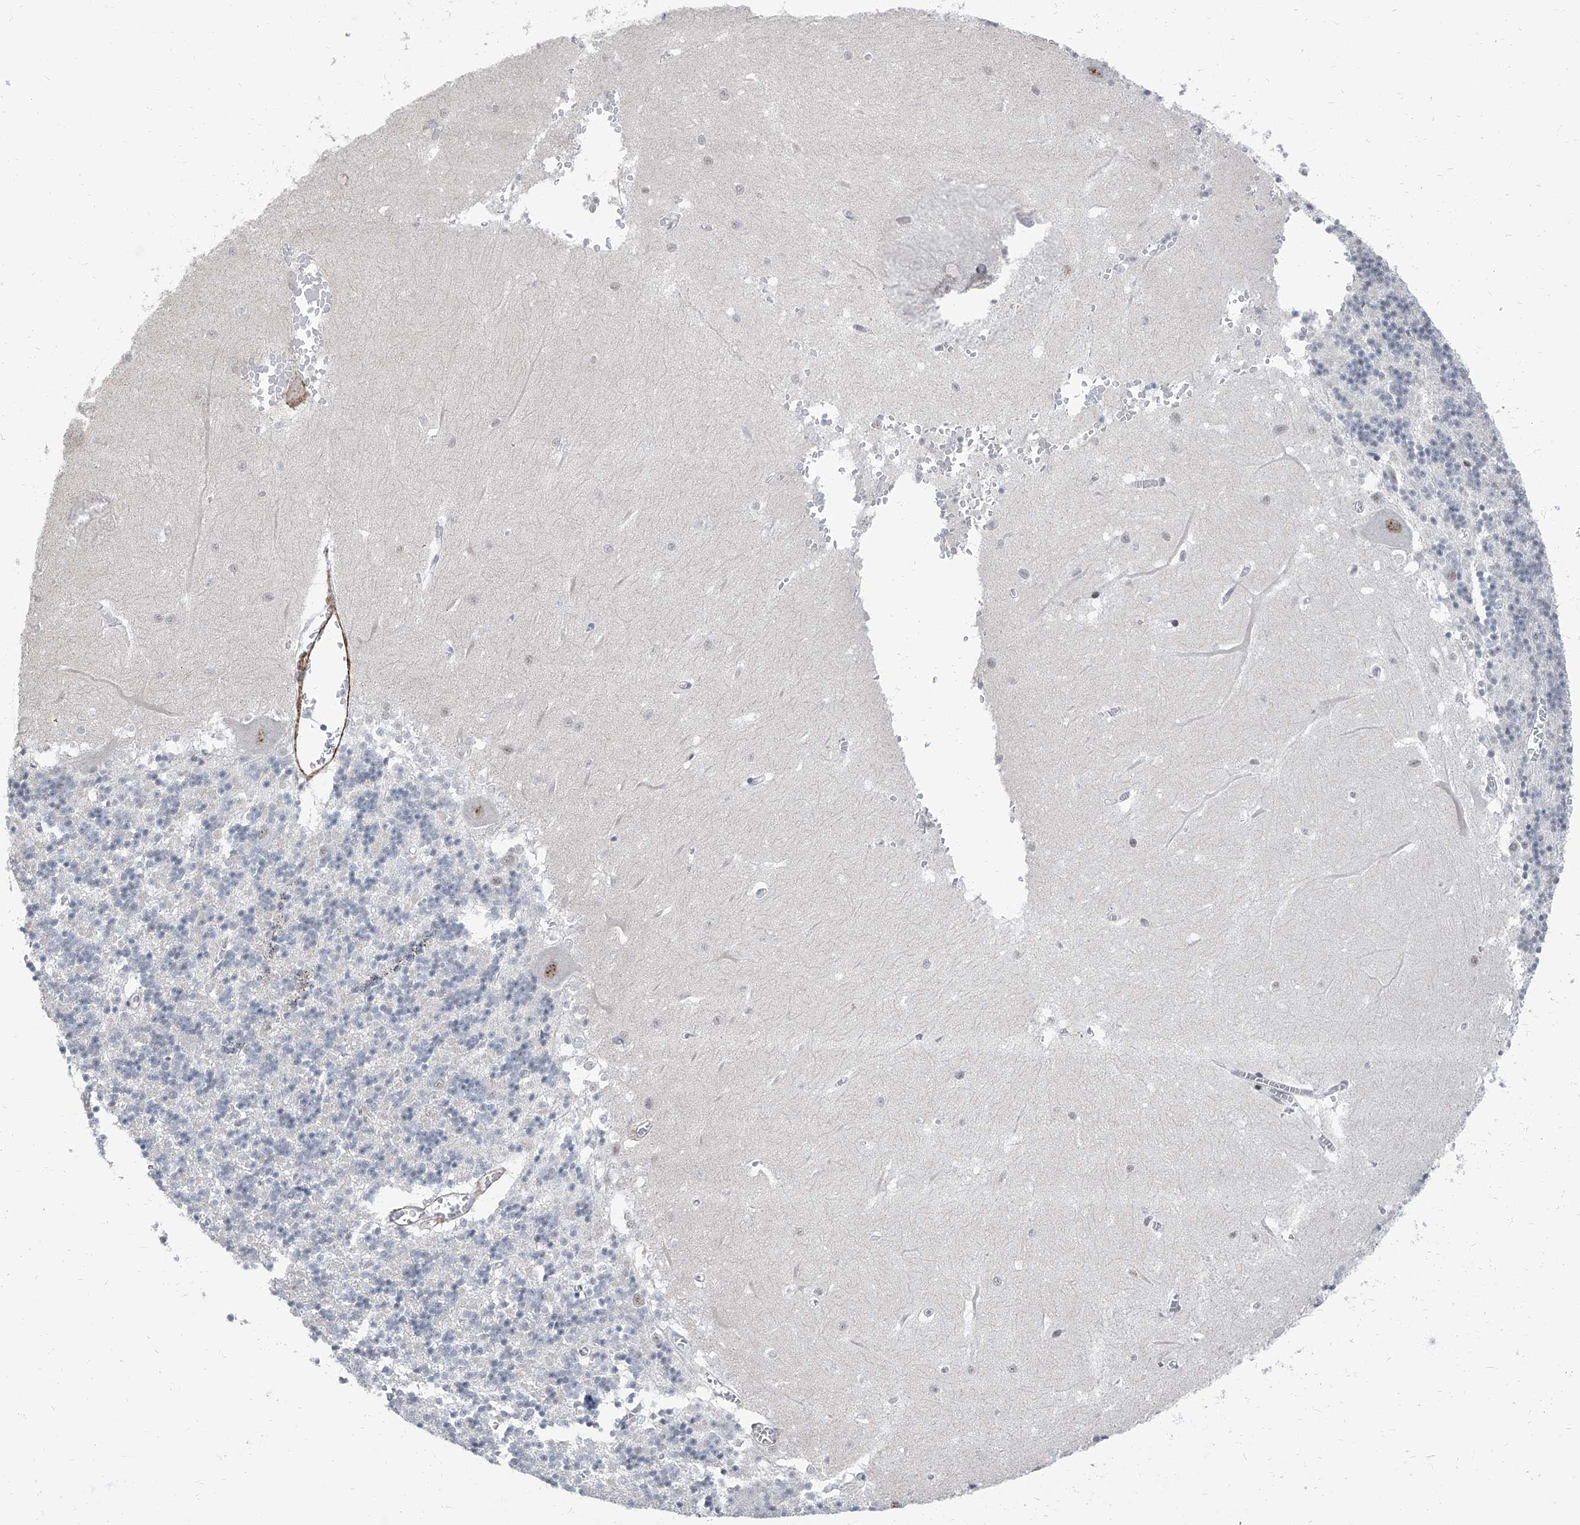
{"staining": {"intensity": "negative", "quantity": "none", "location": "none"}, "tissue": "cerebellum", "cell_type": "Cells in granular layer", "image_type": "normal", "snomed": [{"axis": "morphology", "description": "Normal tissue, NOS"}, {"axis": "topography", "description": "Cerebellum"}], "caption": "DAB immunohistochemical staining of unremarkable human cerebellum reveals no significant staining in cells in granular layer. Nuclei are stained in blue.", "gene": "TXLNB", "patient": {"sex": "male", "age": 37}}